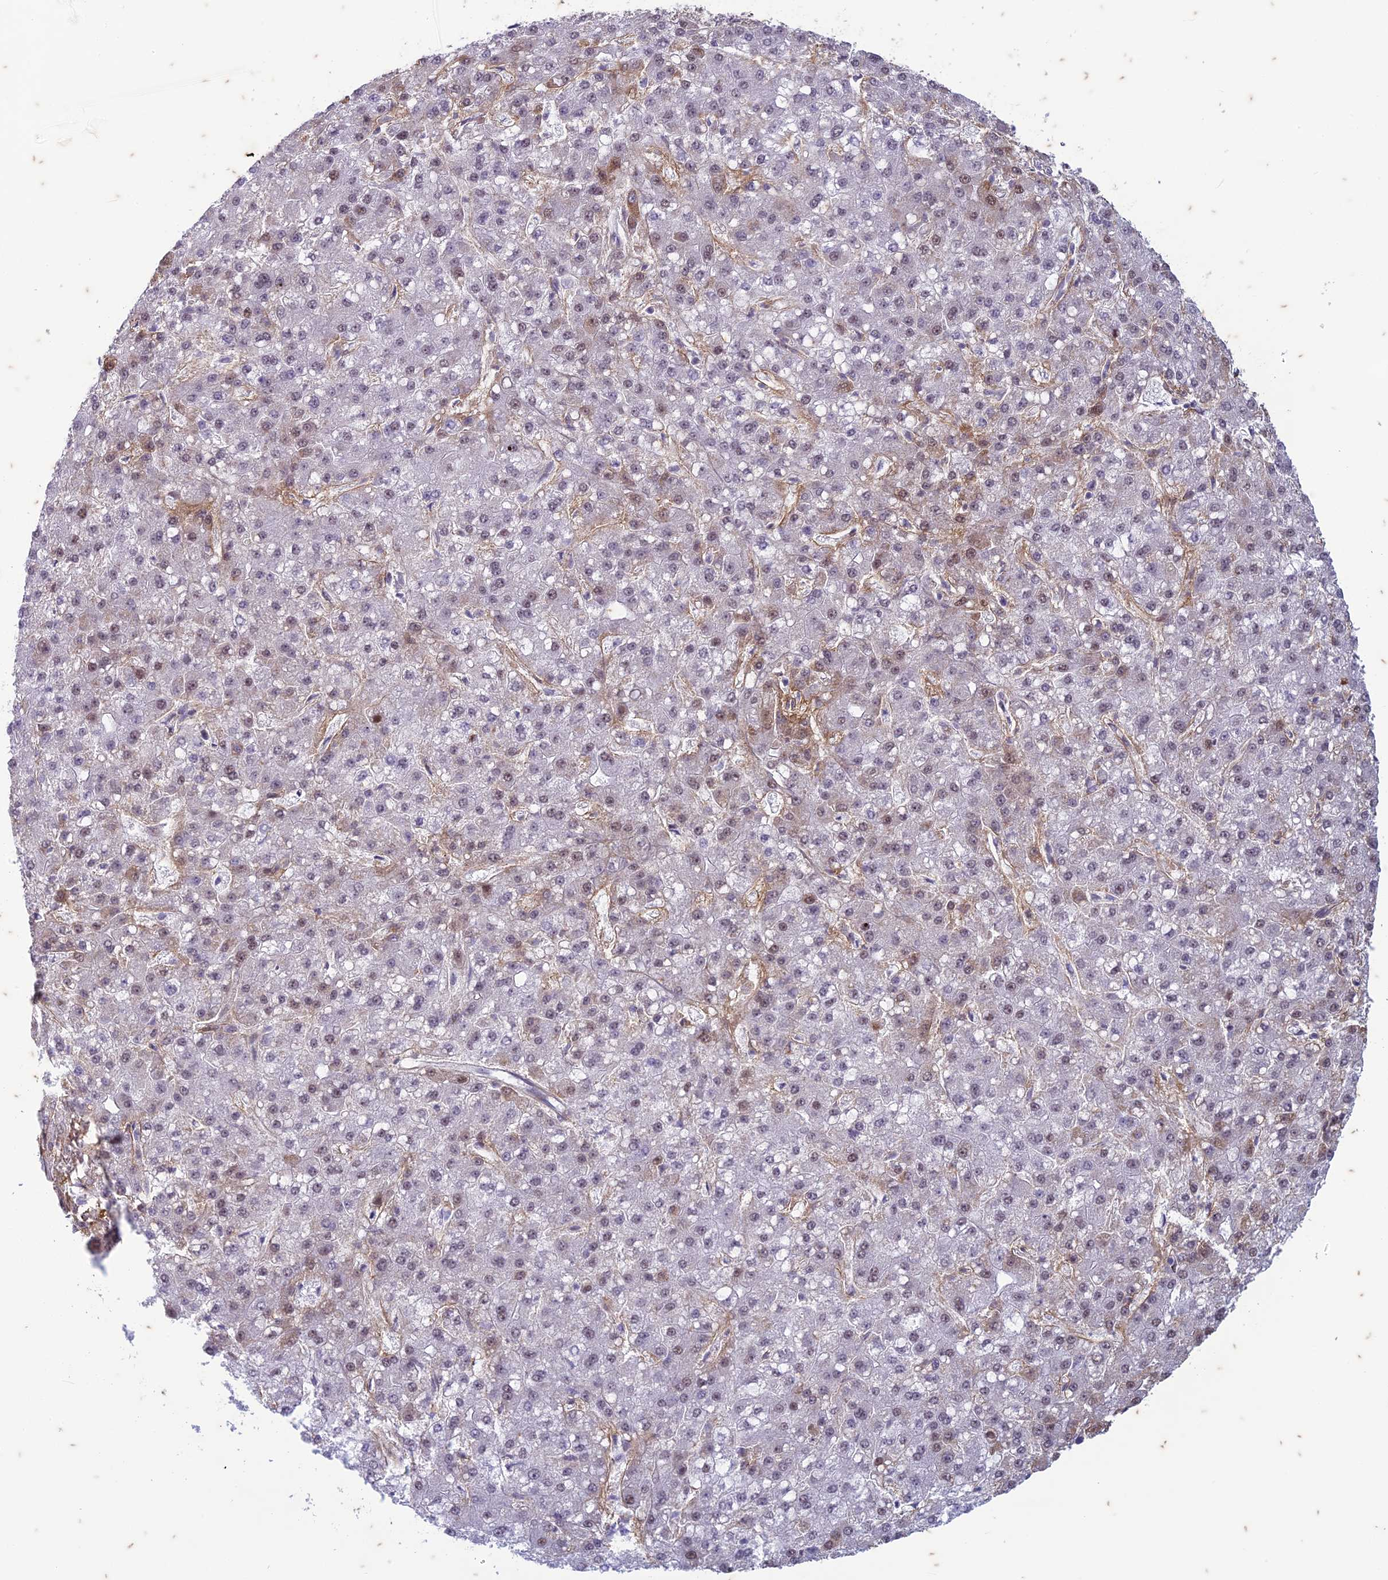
{"staining": {"intensity": "moderate", "quantity": "<25%", "location": "nuclear"}, "tissue": "liver cancer", "cell_type": "Tumor cells", "image_type": "cancer", "snomed": [{"axis": "morphology", "description": "Carcinoma, Hepatocellular, NOS"}, {"axis": "topography", "description": "Liver"}], "caption": "This image demonstrates immunohistochemistry staining of liver cancer (hepatocellular carcinoma), with low moderate nuclear staining in about <25% of tumor cells.", "gene": "PABPN1L", "patient": {"sex": "male", "age": 67}}